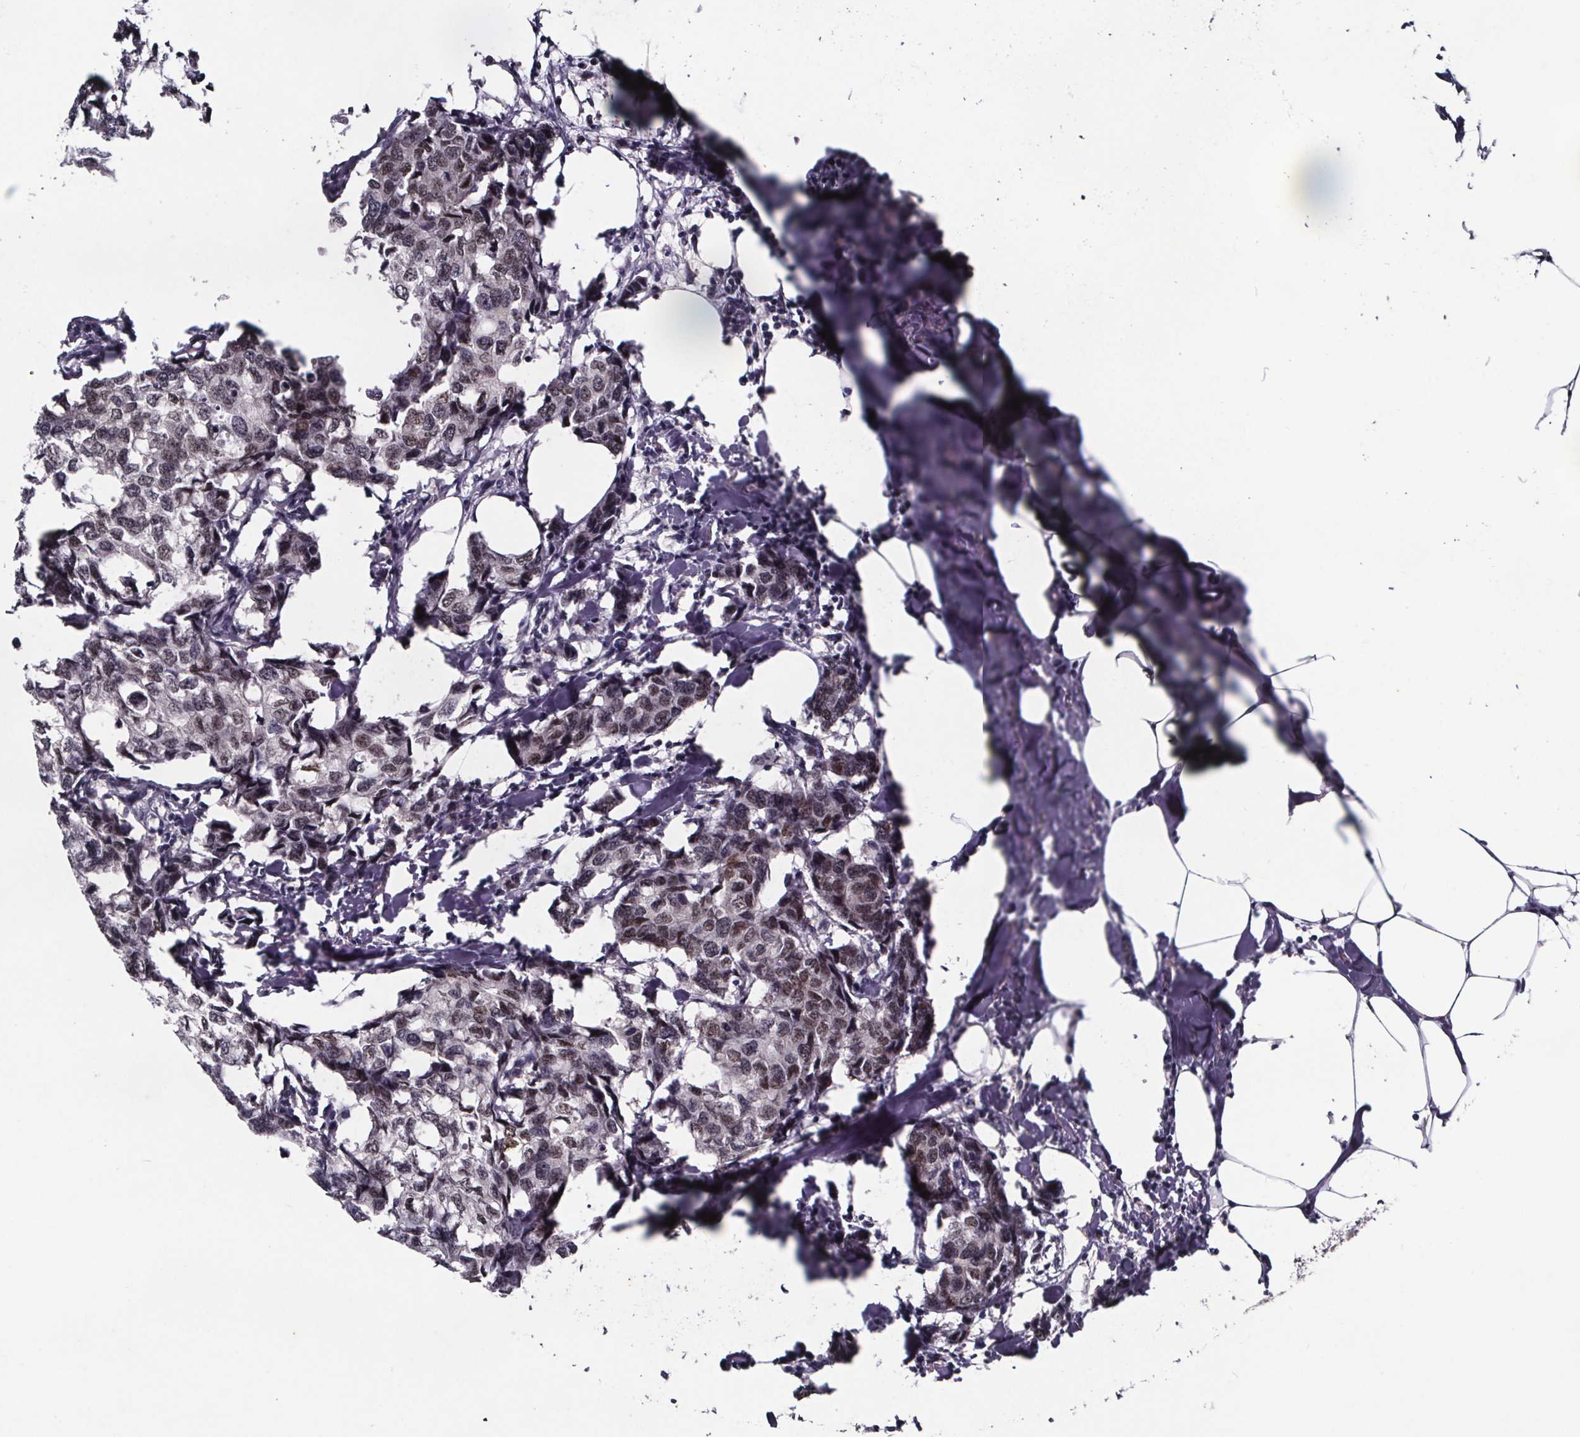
{"staining": {"intensity": "weak", "quantity": "<25%", "location": "nuclear"}, "tissue": "breast cancer", "cell_type": "Tumor cells", "image_type": "cancer", "snomed": [{"axis": "morphology", "description": "Duct carcinoma"}, {"axis": "topography", "description": "Breast"}], "caption": "The immunohistochemistry (IHC) photomicrograph has no significant positivity in tumor cells of breast infiltrating ductal carcinoma tissue.", "gene": "AR", "patient": {"sex": "female", "age": 27}}